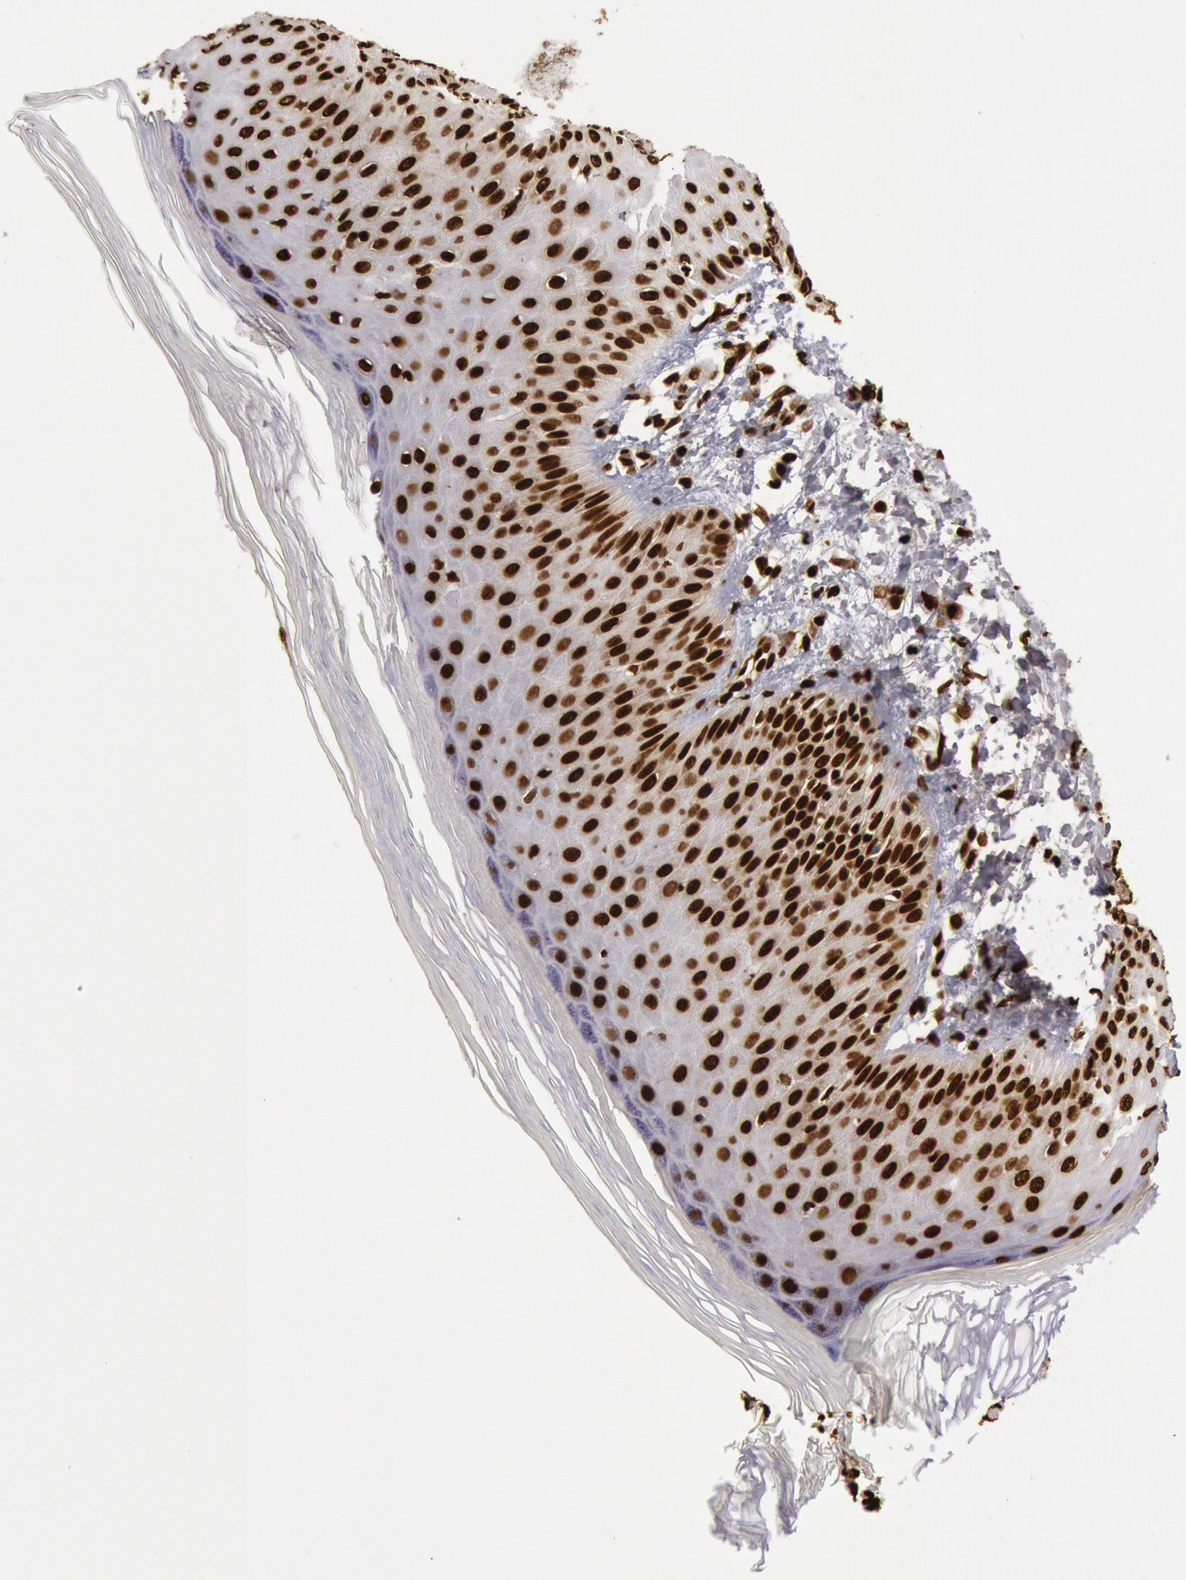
{"staining": {"intensity": "strong", "quantity": ">75%", "location": "nuclear"}, "tissue": "skin", "cell_type": "Epidermal cells", "image_type": "normal", "snomed": [{"axis": "morphology", "description": "Normal tissue, NOS"}, {"axis": "morphology", "description": "Inflammation, NOS"}, {"axis": "topography", "description": "Soft tissue"}, {"axis": "topography", "description": "Anal"}], "caption": "The micrograph demonstrates staining of unremarkable skin, revealing strong nuclear protein staining (brown color) within epidermal cells.", "gene": "H3", "patient": {"sex": "female", "age": 15}}